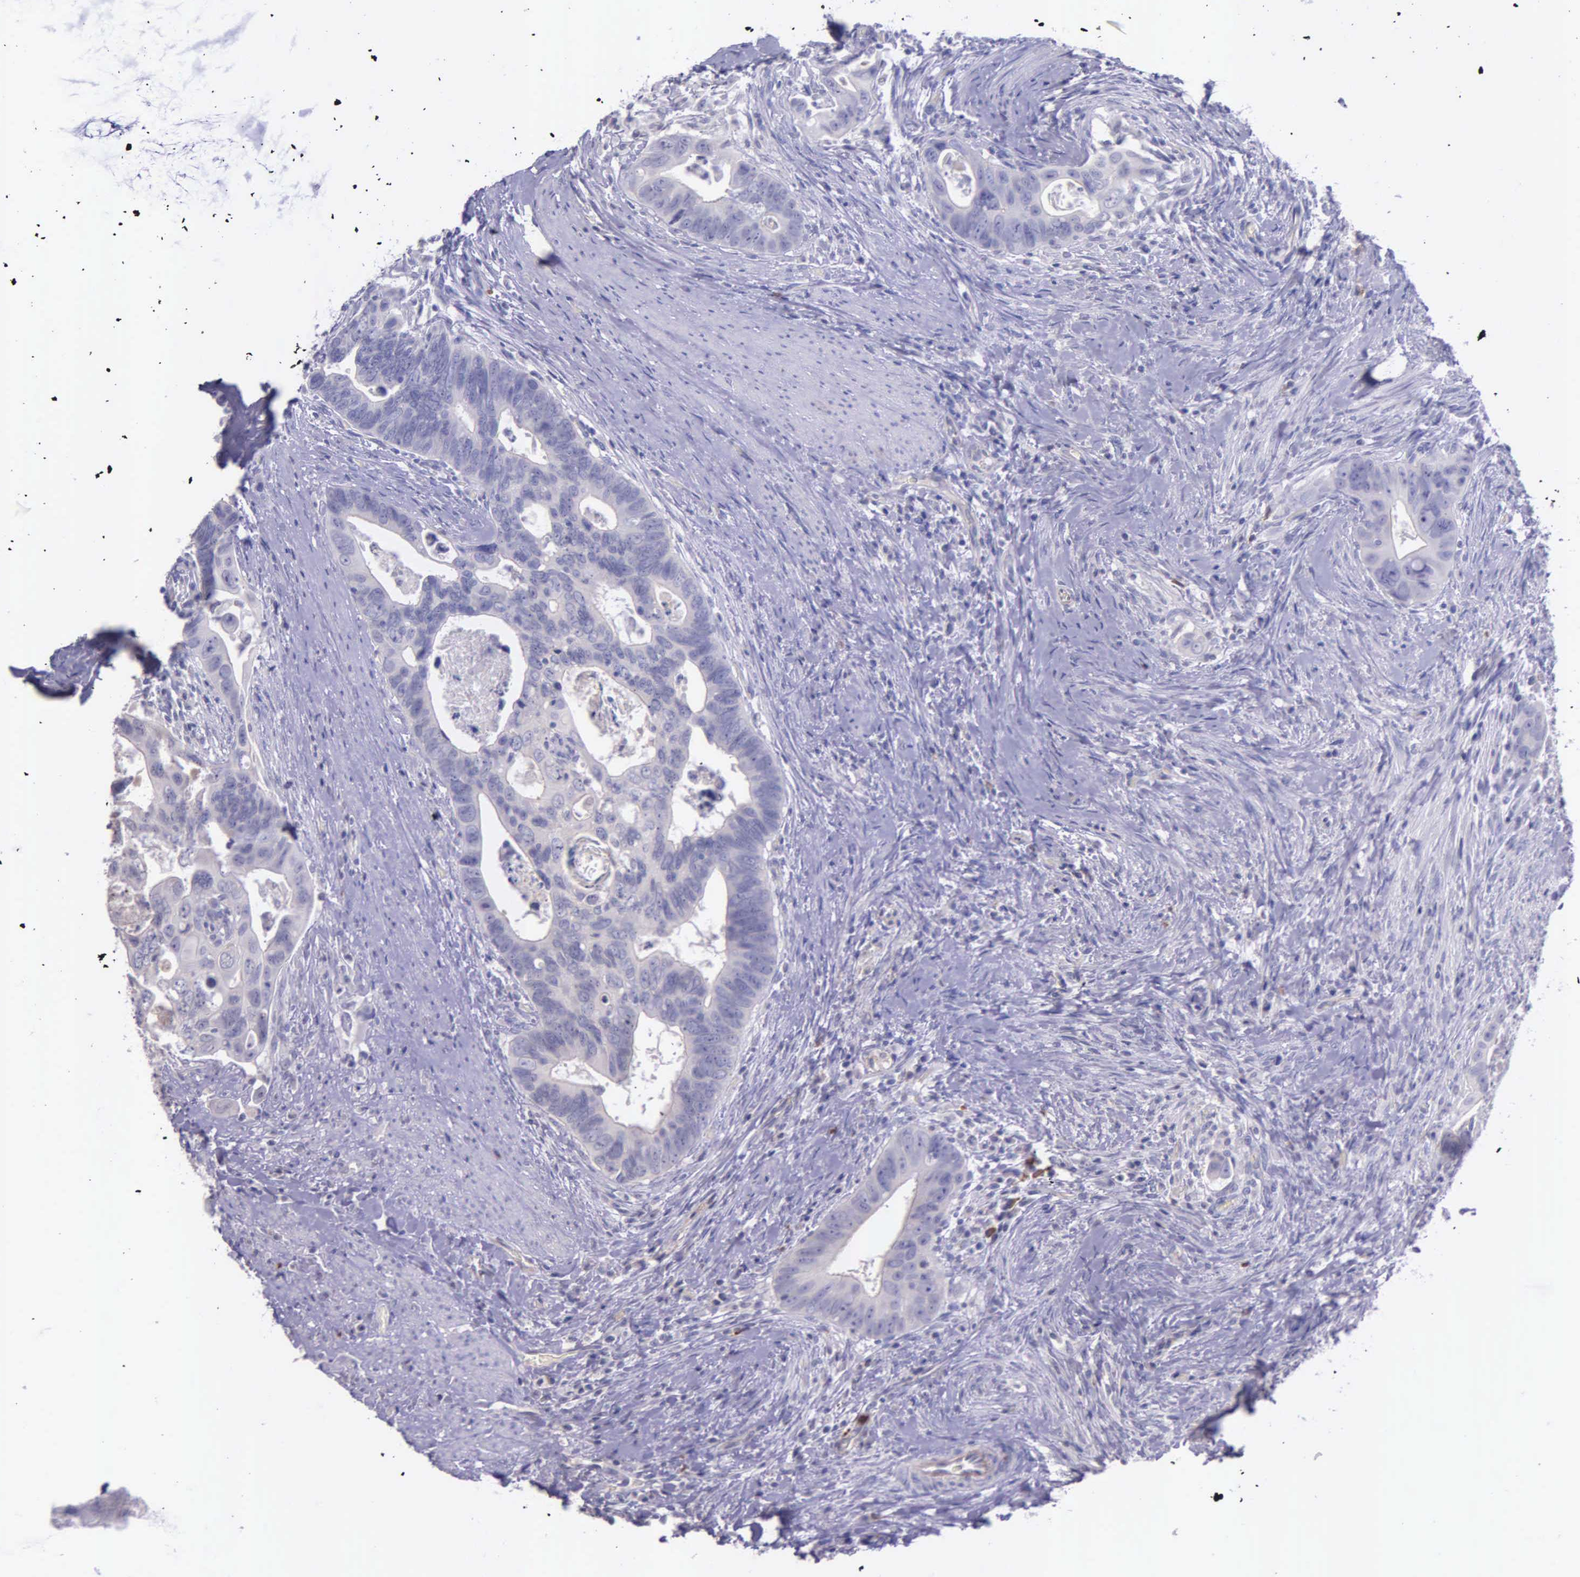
{"staining": {"intensity": "negative", "quantity": "none", "location": "none"}, "tissue": "colorectal cancer", "cell_type": "Tumor cells", "image_type": "cancer", "snomed": [{"axis": "morphology", "description": "Adenocarcinoma, NOS"}, {"axis": "topography", "description": "Rectum"}], "caption": "Human adenocarcinoma (colorectal) stained for a protein using immunohistochemistry demonstrates no staining in tumor cells.", "gene": "THSD7A", "patient": {"sex": "male", "age": 53}}